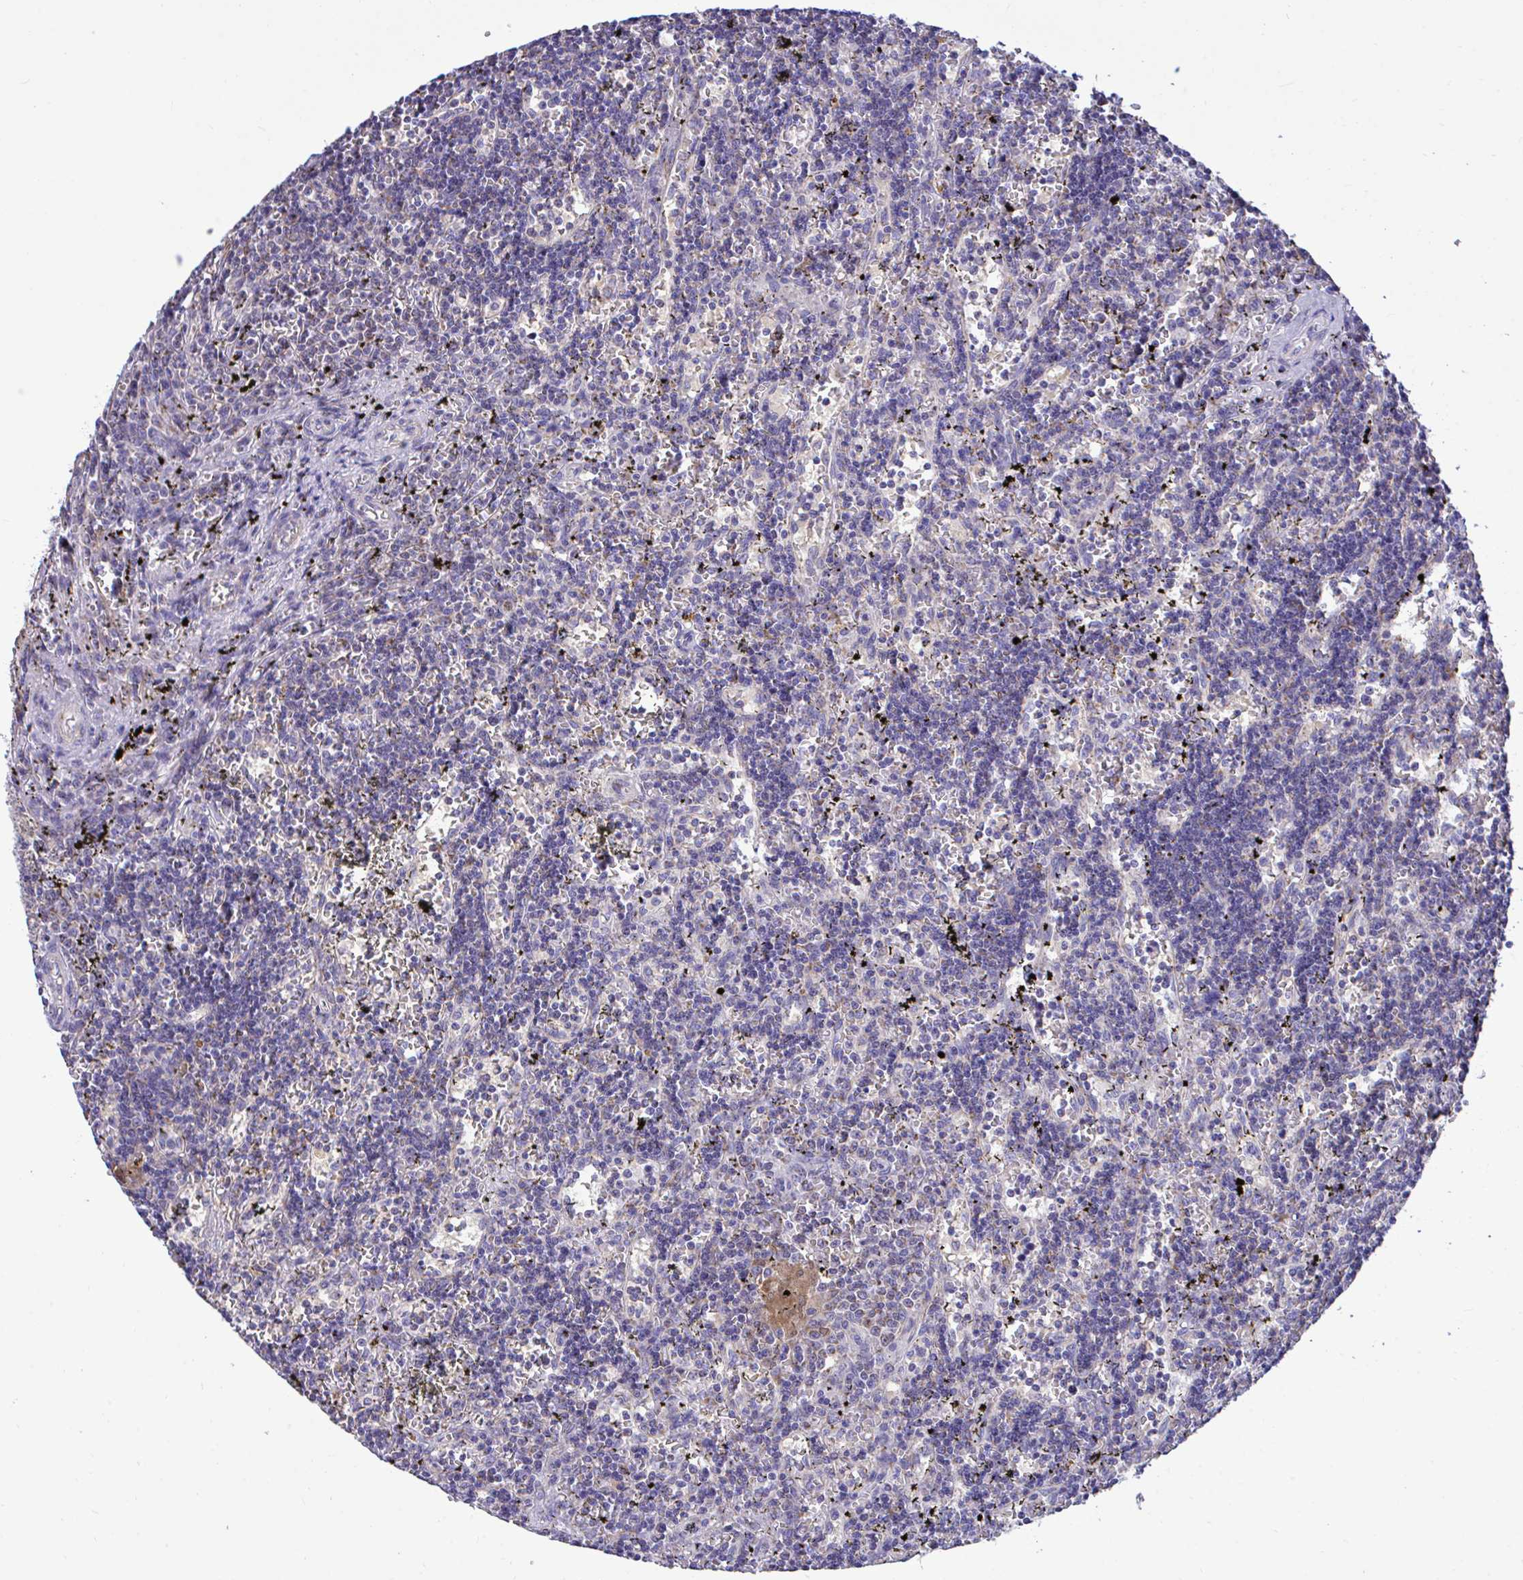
{"staining": {"intensity": "weak", "quantity": "25%-75%", "location": "cytoplasmic/membranous"}, "tissue": "lymphoma", "cell_type": "Tumor cells", "image_type": "cancer", "snomed": [{"axis": "morphology", "description": "Malignant lymphoma, non-Hodgkin's type, Low grade"}, {"axis": "topography", "description": "Spleen"}], "caption": "This histopathology image shows lymphoma stained with IHC to label a protein in brown. The cytoplasmic/membranous of tumor cells show weak positivity for the protein. Nuclei are counter-stained blue.", "gene": "SARS2", "patient": {"sex": "male", "age": 60}}